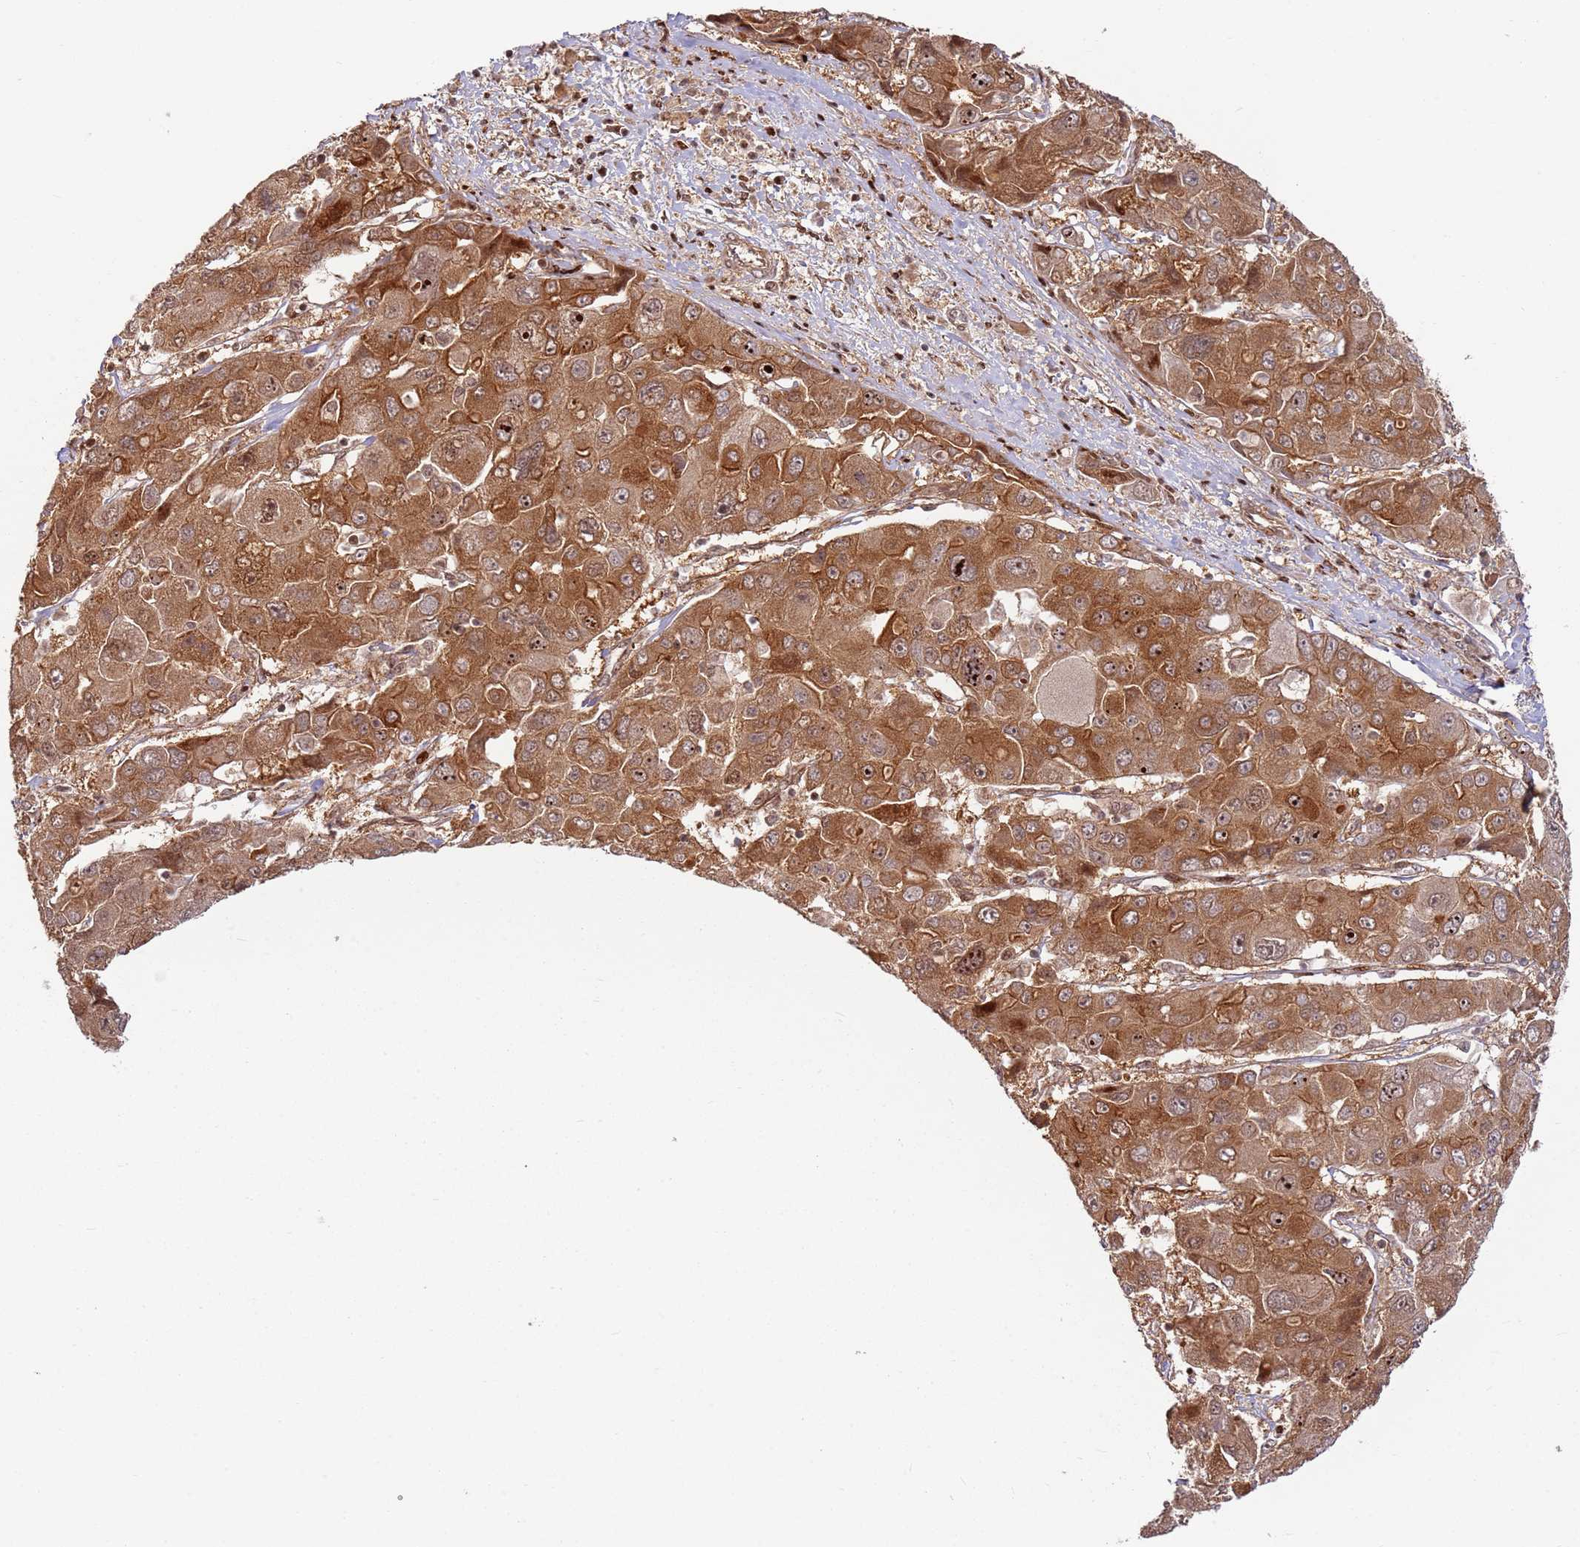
{"staining": {"intensity": "strong", "quantity": ">75%", "location": "cytoplasmic/membranous,nuclear"}, "tissue": "liver cancer", "cell_type": "Tumor cells", "image_type": "cancer", "snomed": [{"axis": "morphology", "description": "Cholangiocarcinoma"}, {"axis": "topography", "description": "Liver"}], "caption": "Liver cancer was stained to show a protein in brown. There is high levels of strong cytoplasmic/membranous and nuclear staining in approximately >75% of tumor cells.", "gene": "TMEM233", "patient": {"sex": "male", "age": 67}}